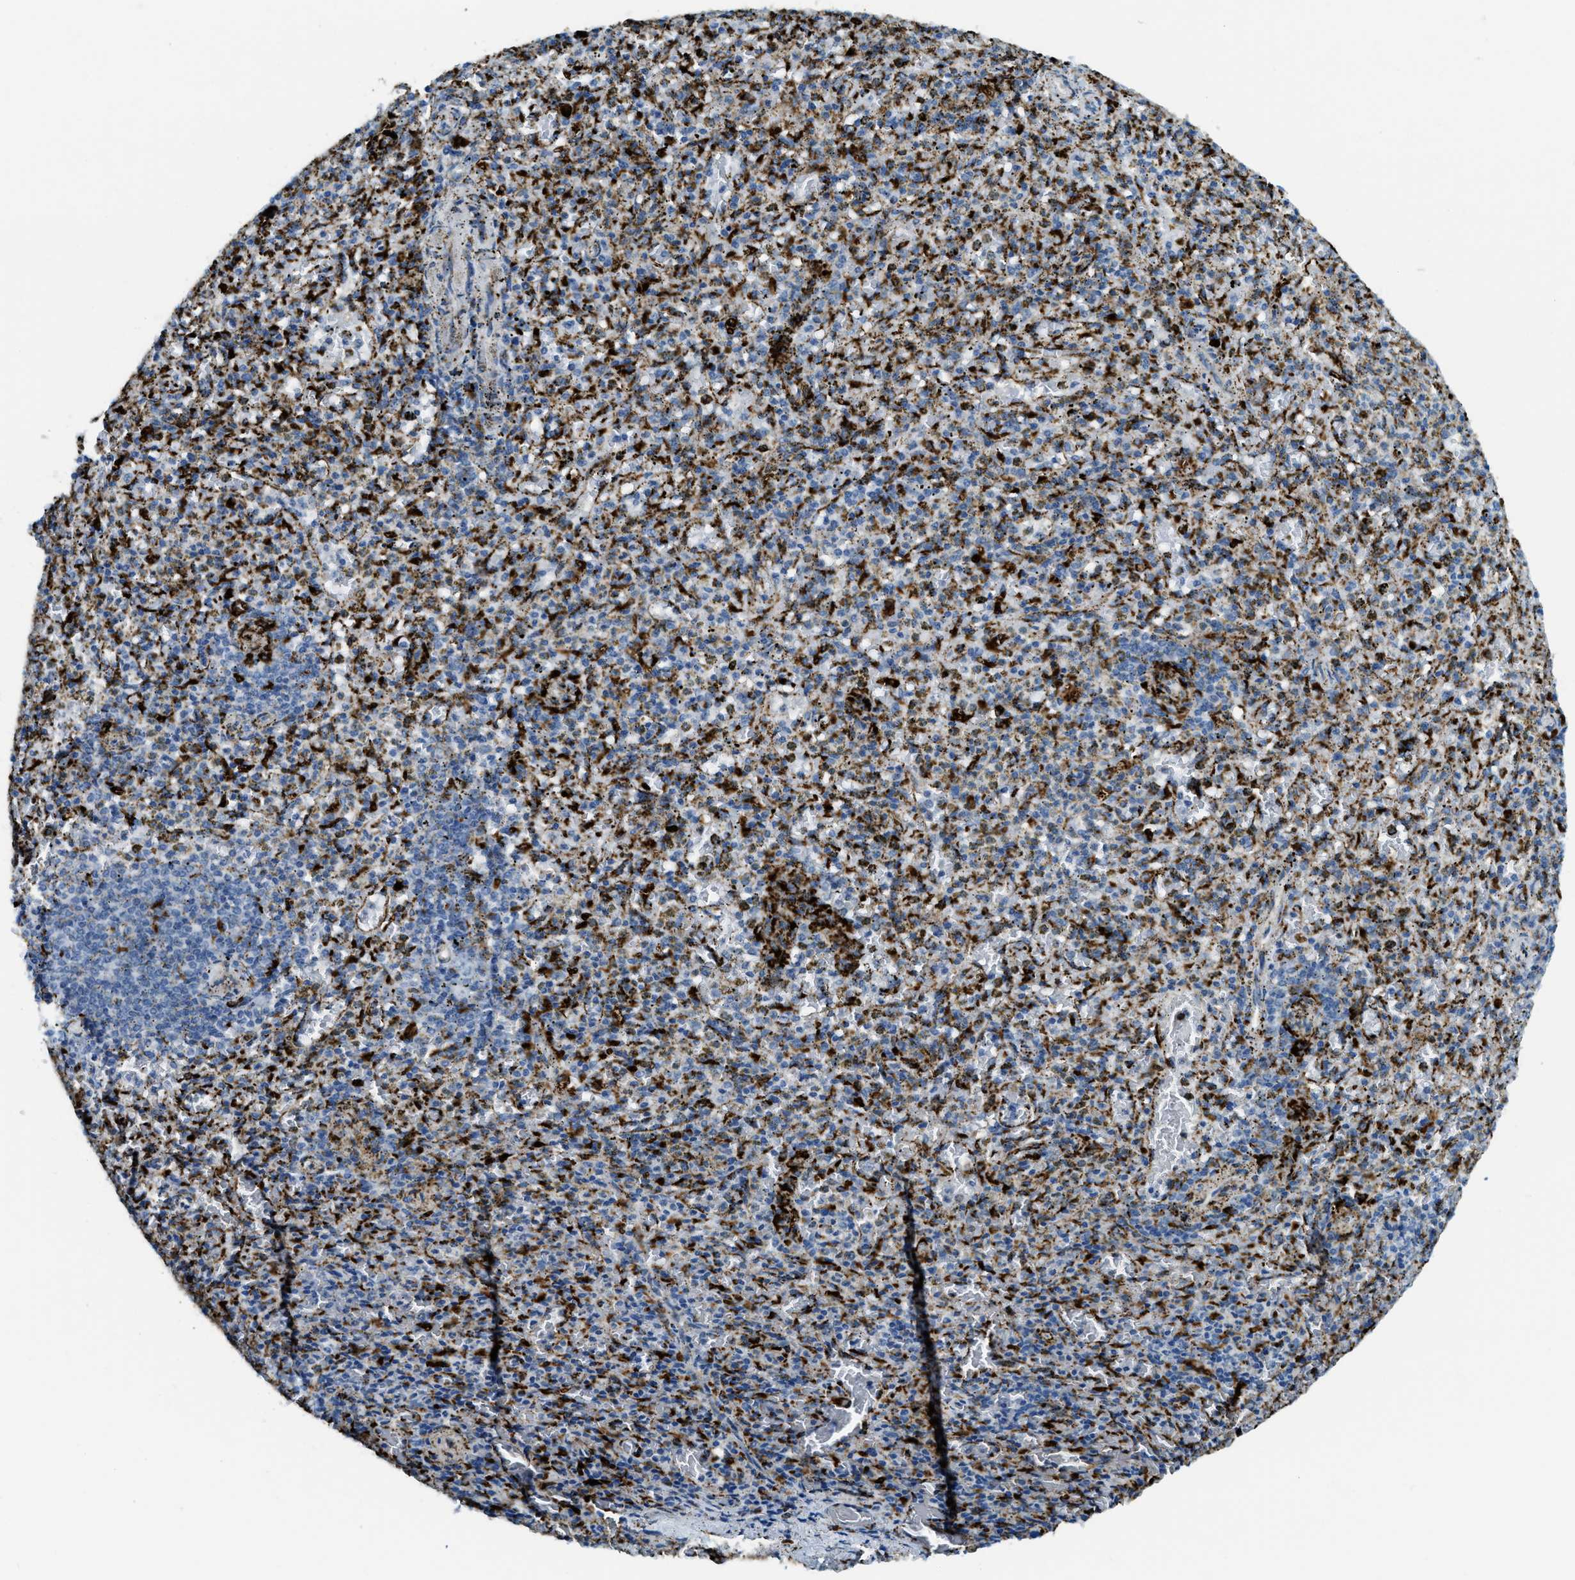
{"staining": {"intensity": "strong", "quantity": "25%-75%", "location": "cytoplasmic/membranous"}, "tissue": "spleen", "cell_type": "Cells in red pulp", "image_type": "normal", "snomed": [{"axis": "morphology", "description": "Normal tissue, NOS"}, {"axis": "topography", "description": "Spleen"}], "caption": "Spleen stained for a protein (brown) demonstrates strong cytoplasmic/membranous positive staining in about 25%-75% of cells in red pulp.", "gene": "SCARB2", "patient": {"sex": "male", "age": 72}}